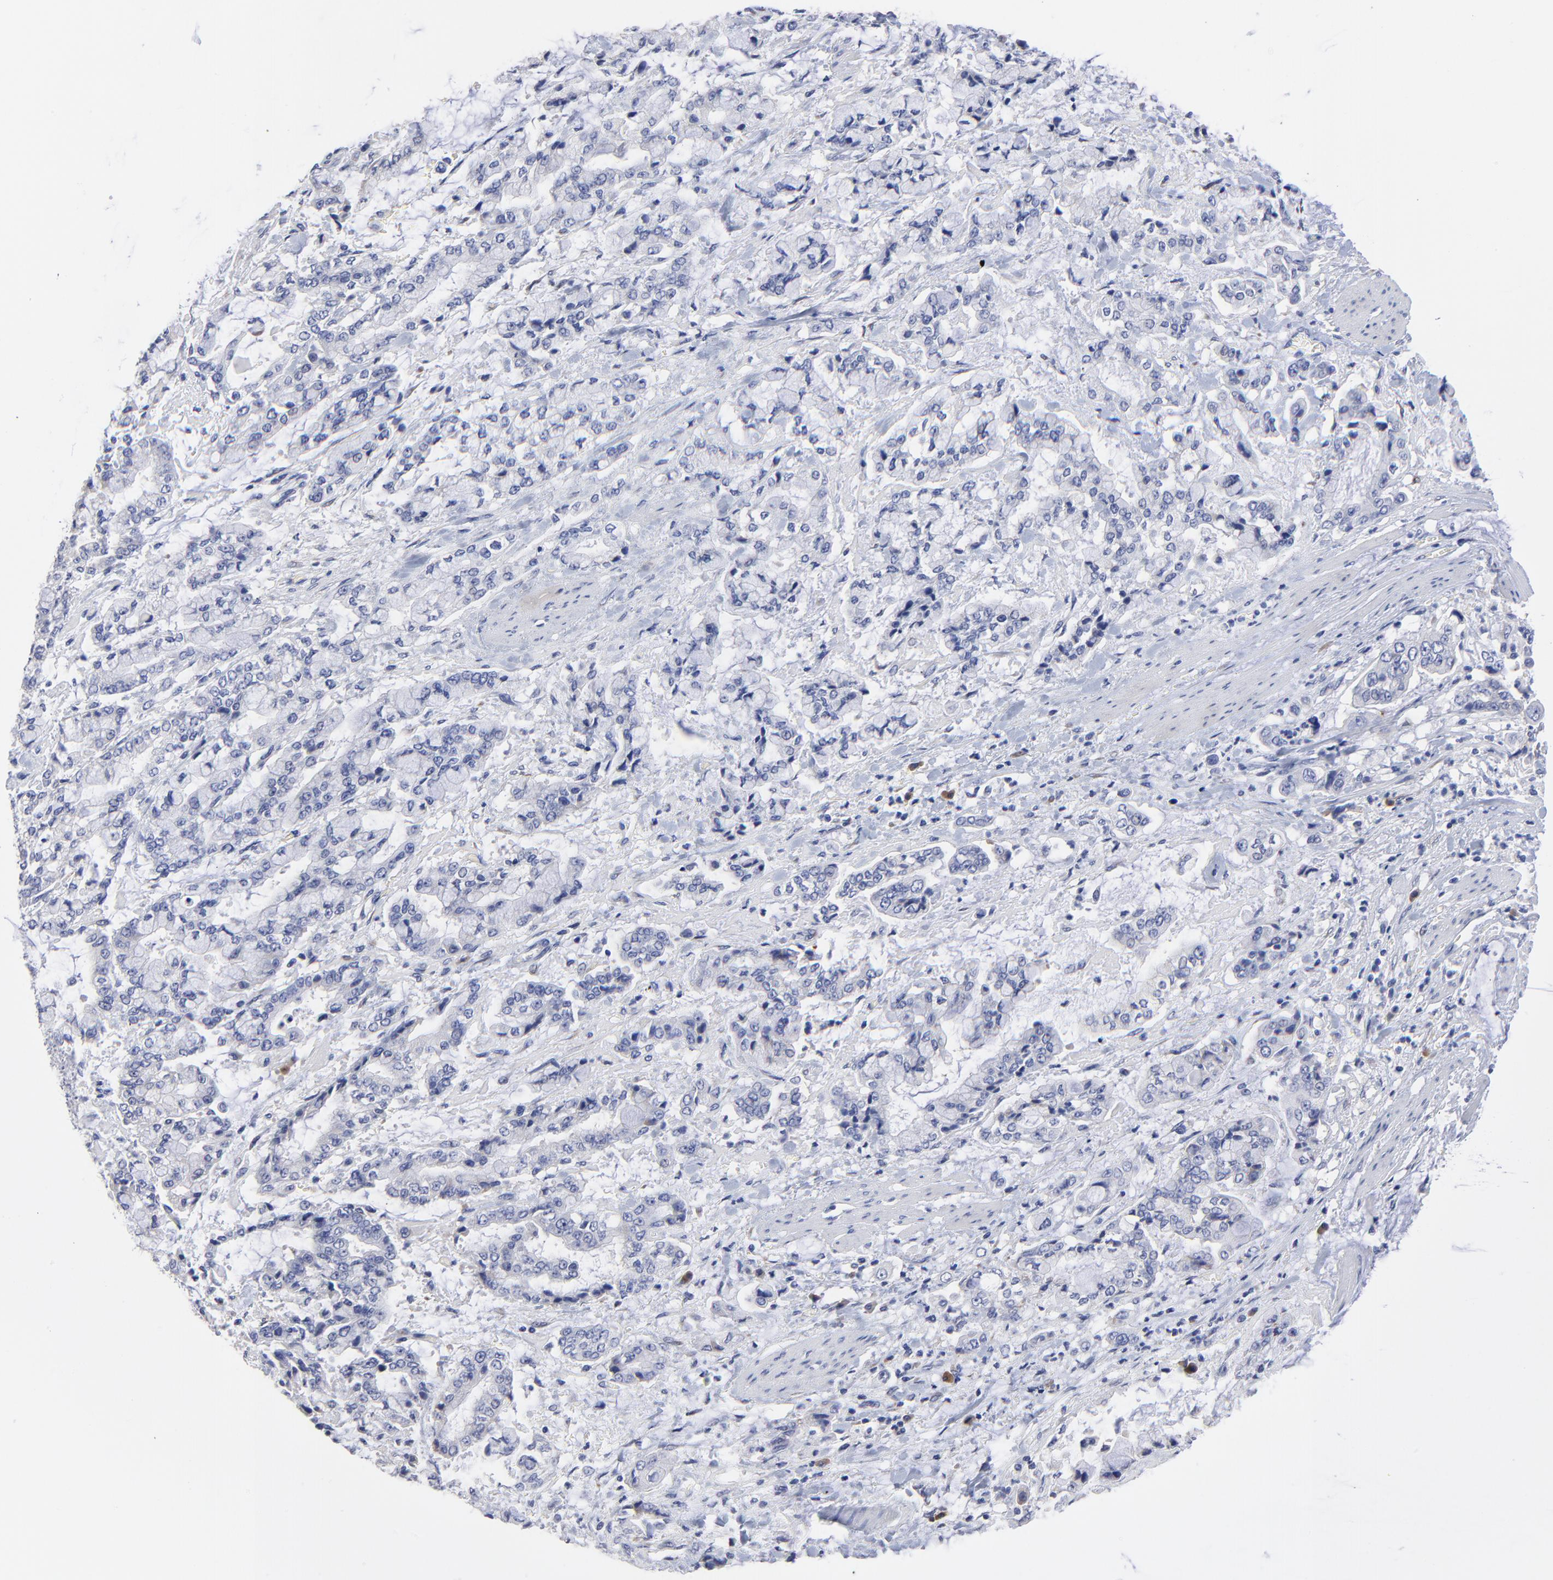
{"staining": {"intensity": "negative", "quantity": "none", "location": "none"}, "tissue": "stomach cancer", "cell_type": "Tumor cells", "image_type": "cancer", "snomed": [{"axis": "morphology", "description": "Normal tissue, NOS"}, {"axis": "morphology", "description": "Adenocarcinoma, NOS"}, {"axis": "topography", "description": "Stomach, upper"}, {"axis": "topography", "description": "Stomach"}], "caption": "Photomicrograph shows no protein positivity in tumor cells of adenocarcinoma (stomach) tissue. (Brightfield microscopy of DAB immunohistochemistry at high magnification).", "gene": "LAX1", "patient": {"sex": "male", "age": 76}}